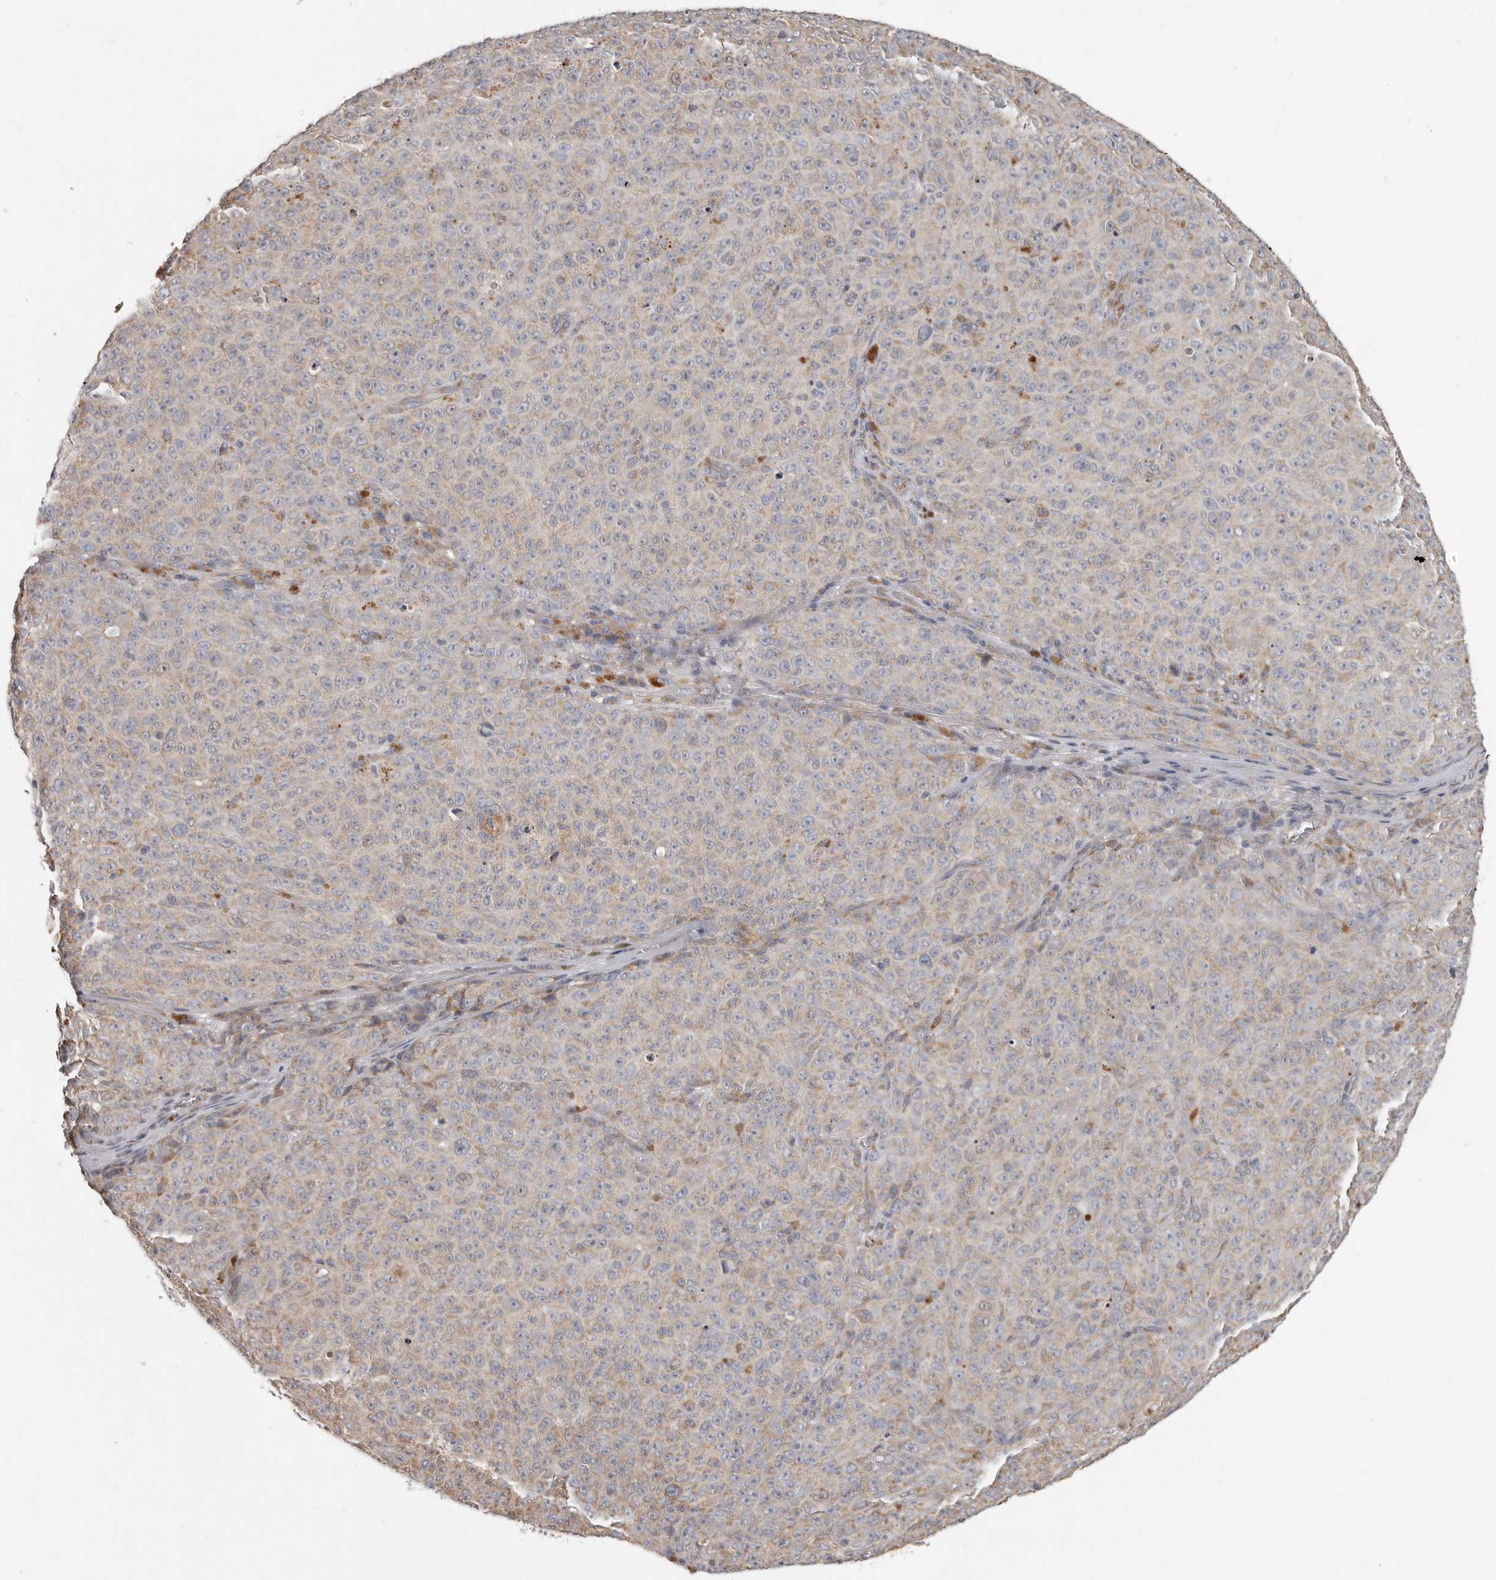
{"staining": {"intensity": "weak", "quantity": "25%-75%", "location": "cytoplasmic/membranous"}, "tissue": "melanoma", "cell_type": "Tumor cells", "image_type": "cancer", "snomed": [{"axis": "morphology", "description": "Malignant melanoma, NOS"}, {"axis": "topography", "description": "Skin"}], "caption": "Brown immunohistochemical staining in human malignant melanoma demonstrates weak cytoplasmic/membranous positivity in approximately 25%-75% of tumor cells.", "gene": "UNK", "patient": {"sex": "female", "age": 82}}